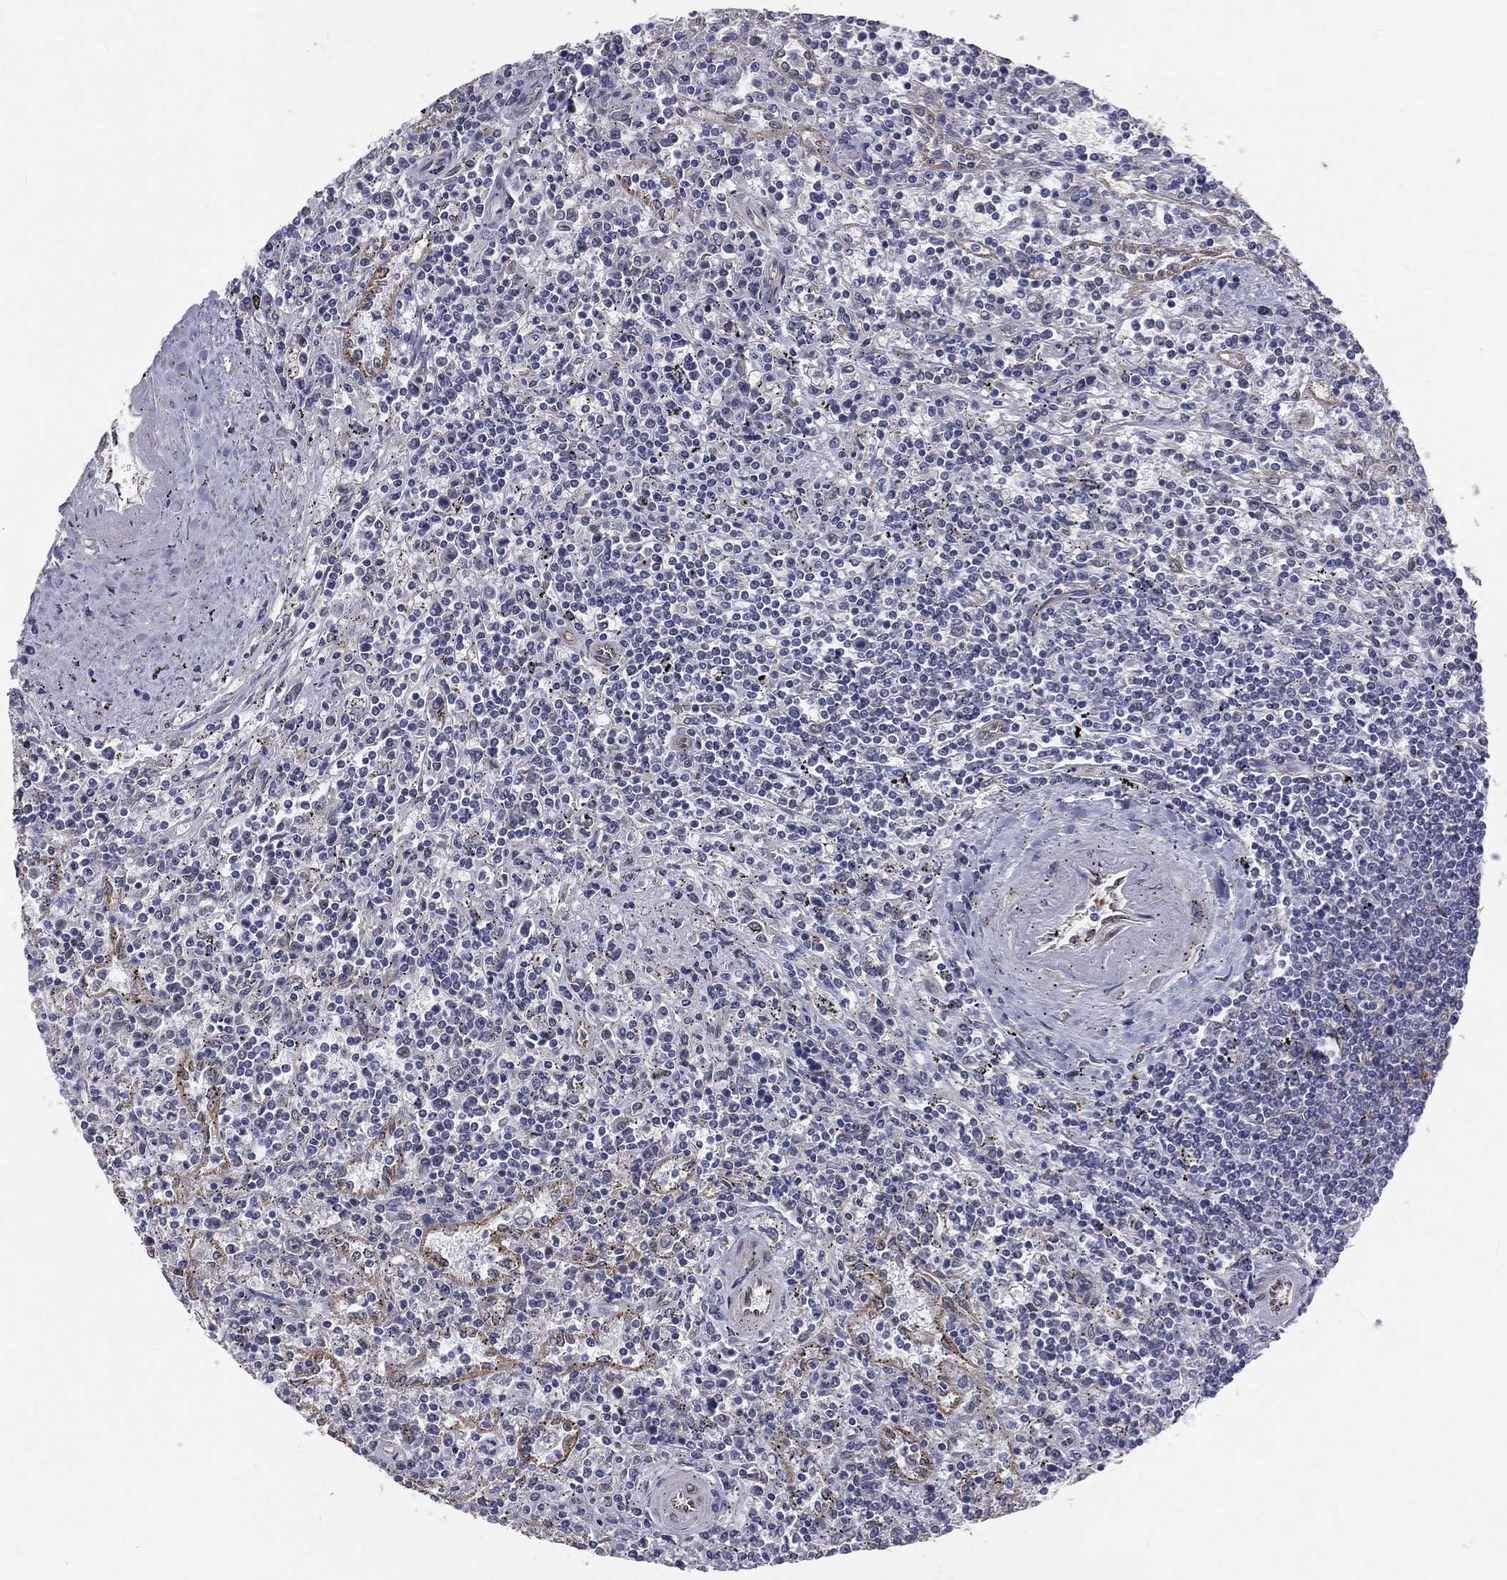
{"staining": {"intensity": "negative", "quantity": "none", "location": "none"}, "tissue": "lymphoma", "cell_type": "Tumor cells", "image_type": "cancer", "snomed": [{"axis": "morphology", "description": "Malignant lymphoma, non-Hodgkin's type, Low grade"}, {"axis": "topography", "description": "Spleen"}], "caption": "This is a image of IHC staining of lymphoma, which shows no staining in tumor cells. (Stains: DAB (3,3'-diaminobenzidine) immunohistochemistry (IHC) with hematoxylin counter stain, Microscopy: brightfield microscopy at high magnification).", "gene": "PGRMC1", "patient": {"sex": "male", "age": 62}}